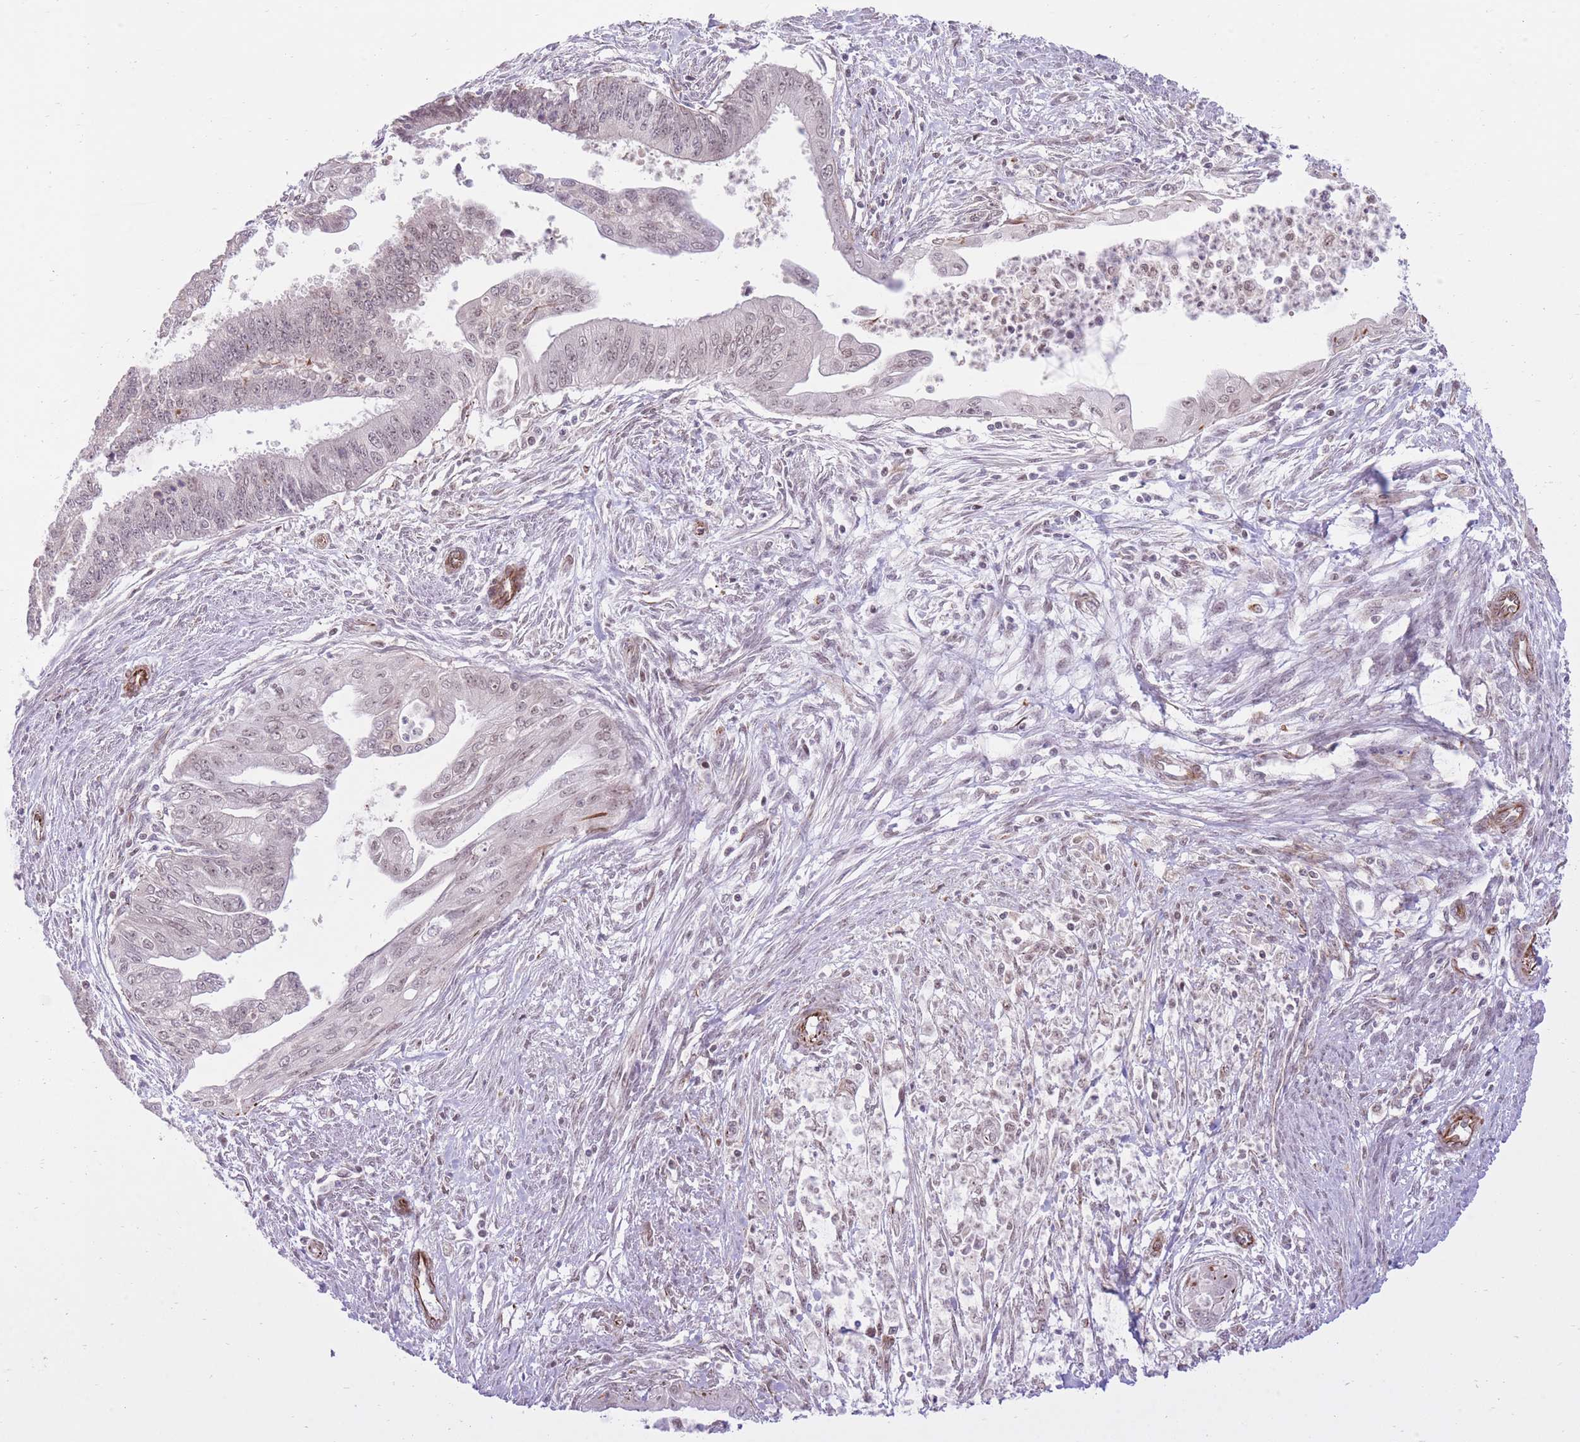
{"staining": {"intensity": "weak", "quantity": ">75%", "location": "nuclear"}, "tissue": "endometrial cancer", "cell_type": "Tumor cells", "image_type": "cancer", "snomed": [{"axis": "morphology", "description": "Adenocarcinoma, NOS"}, {"axis": "topography", "description": "Endometrium"}], "caption": "IHC histopathology image of human endometrial cancer (adenocarcinoma) stained for a protein (brown), which exhibits low levels of weak nuclear staining in approximately >75% of tumor cells.", "gene": "ELL", "patient": {"sex": "female", "age": 73}}